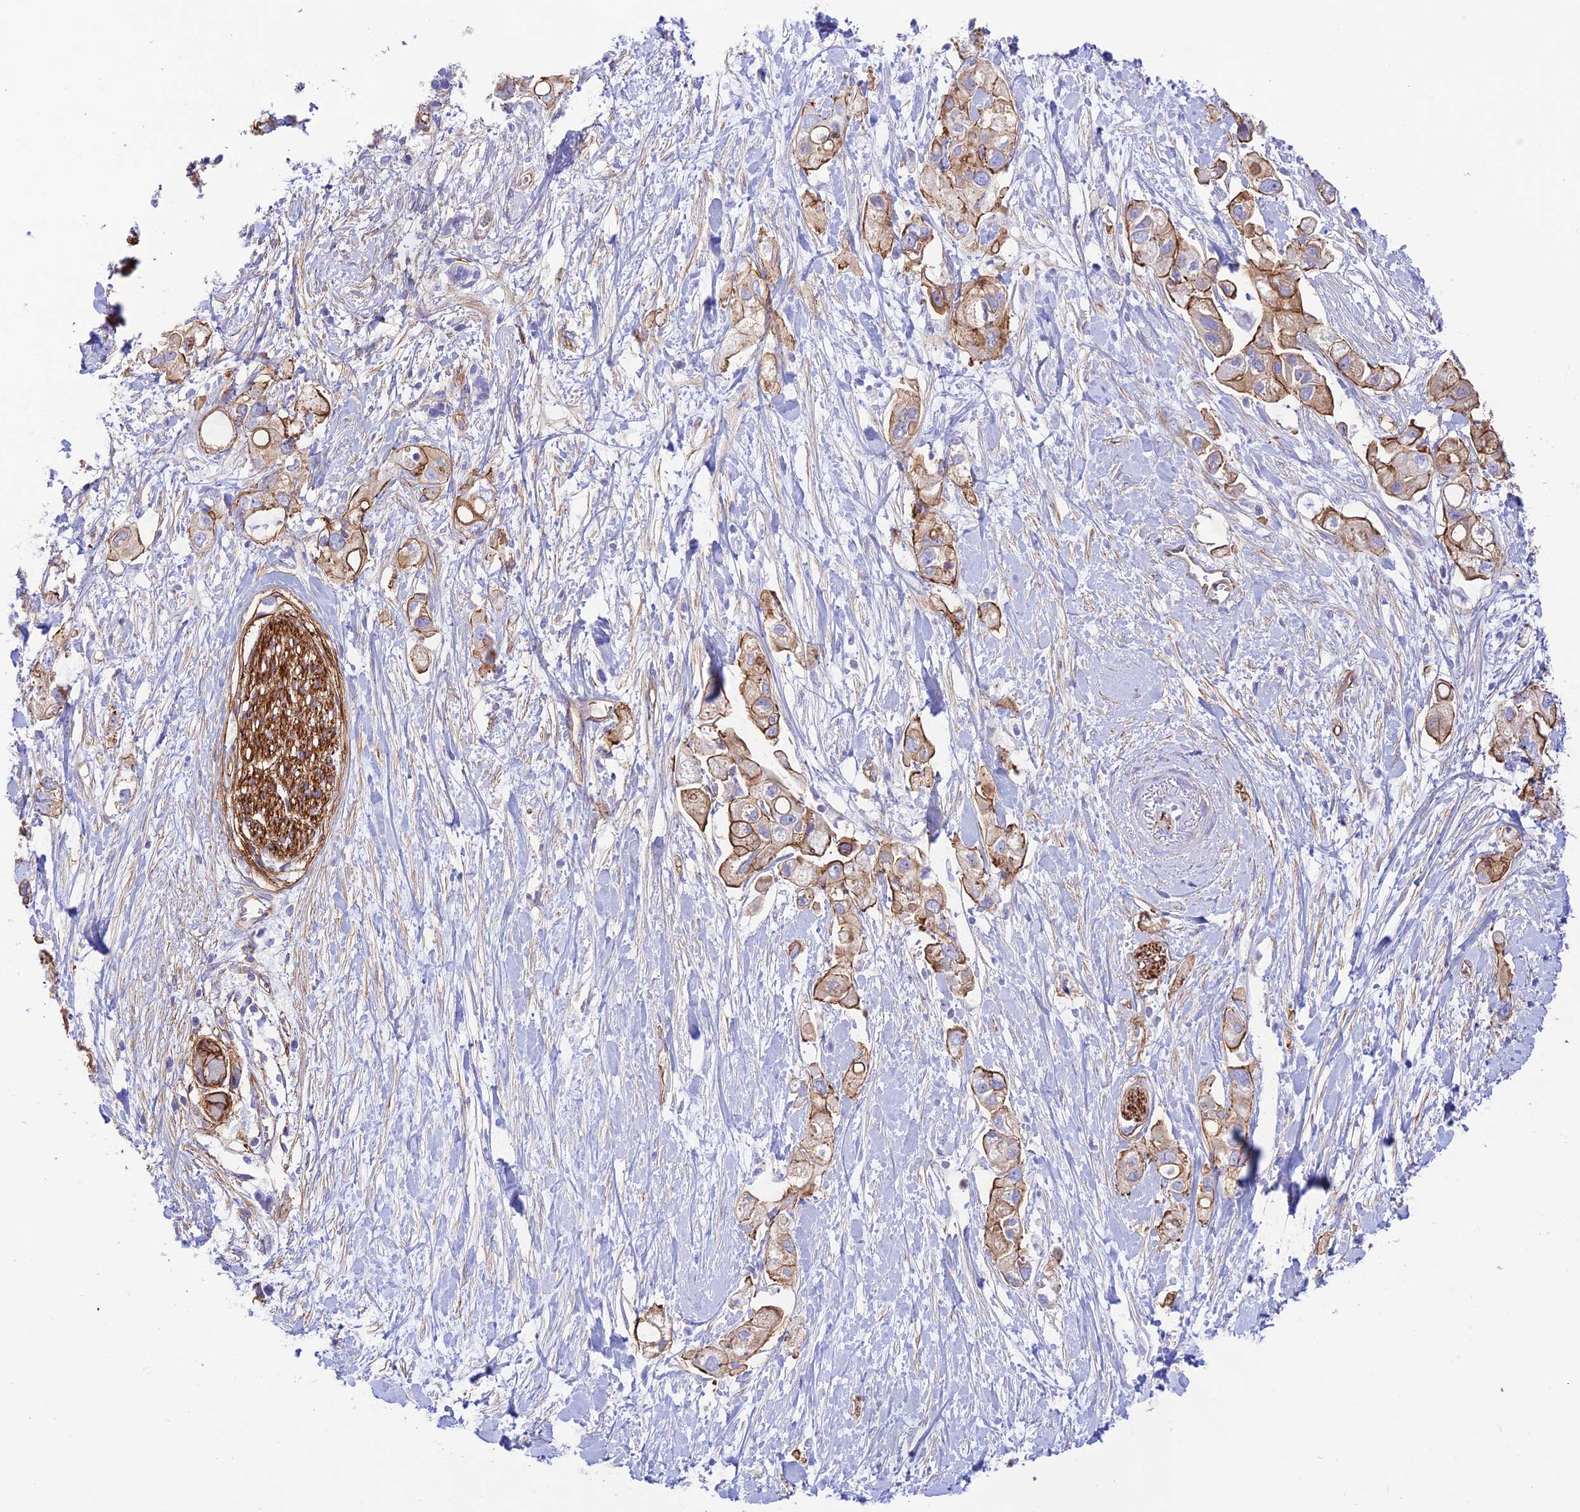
{"staining": {"intensity": "strong", "quantity": "25%-75%", "location": "cytoplasmic/membranous"}, "tissue": "pancreatic cancer", "cell_type": "Tumor cells", "image_type": "cancer", "snomed": [{"axis": "morphology", "description": "Adenocarcinoma, NOS"}, {"axis": "topography", "description": "Pancreas"}], "caption": "Tumor cells display high levels of strong cytoplasmic/membranous staining in about 25%-75% of cells in adenocarcinoma (pancreatic).", "gene": "YPEL5", "patient": {"sex": "female", "age": 56}}